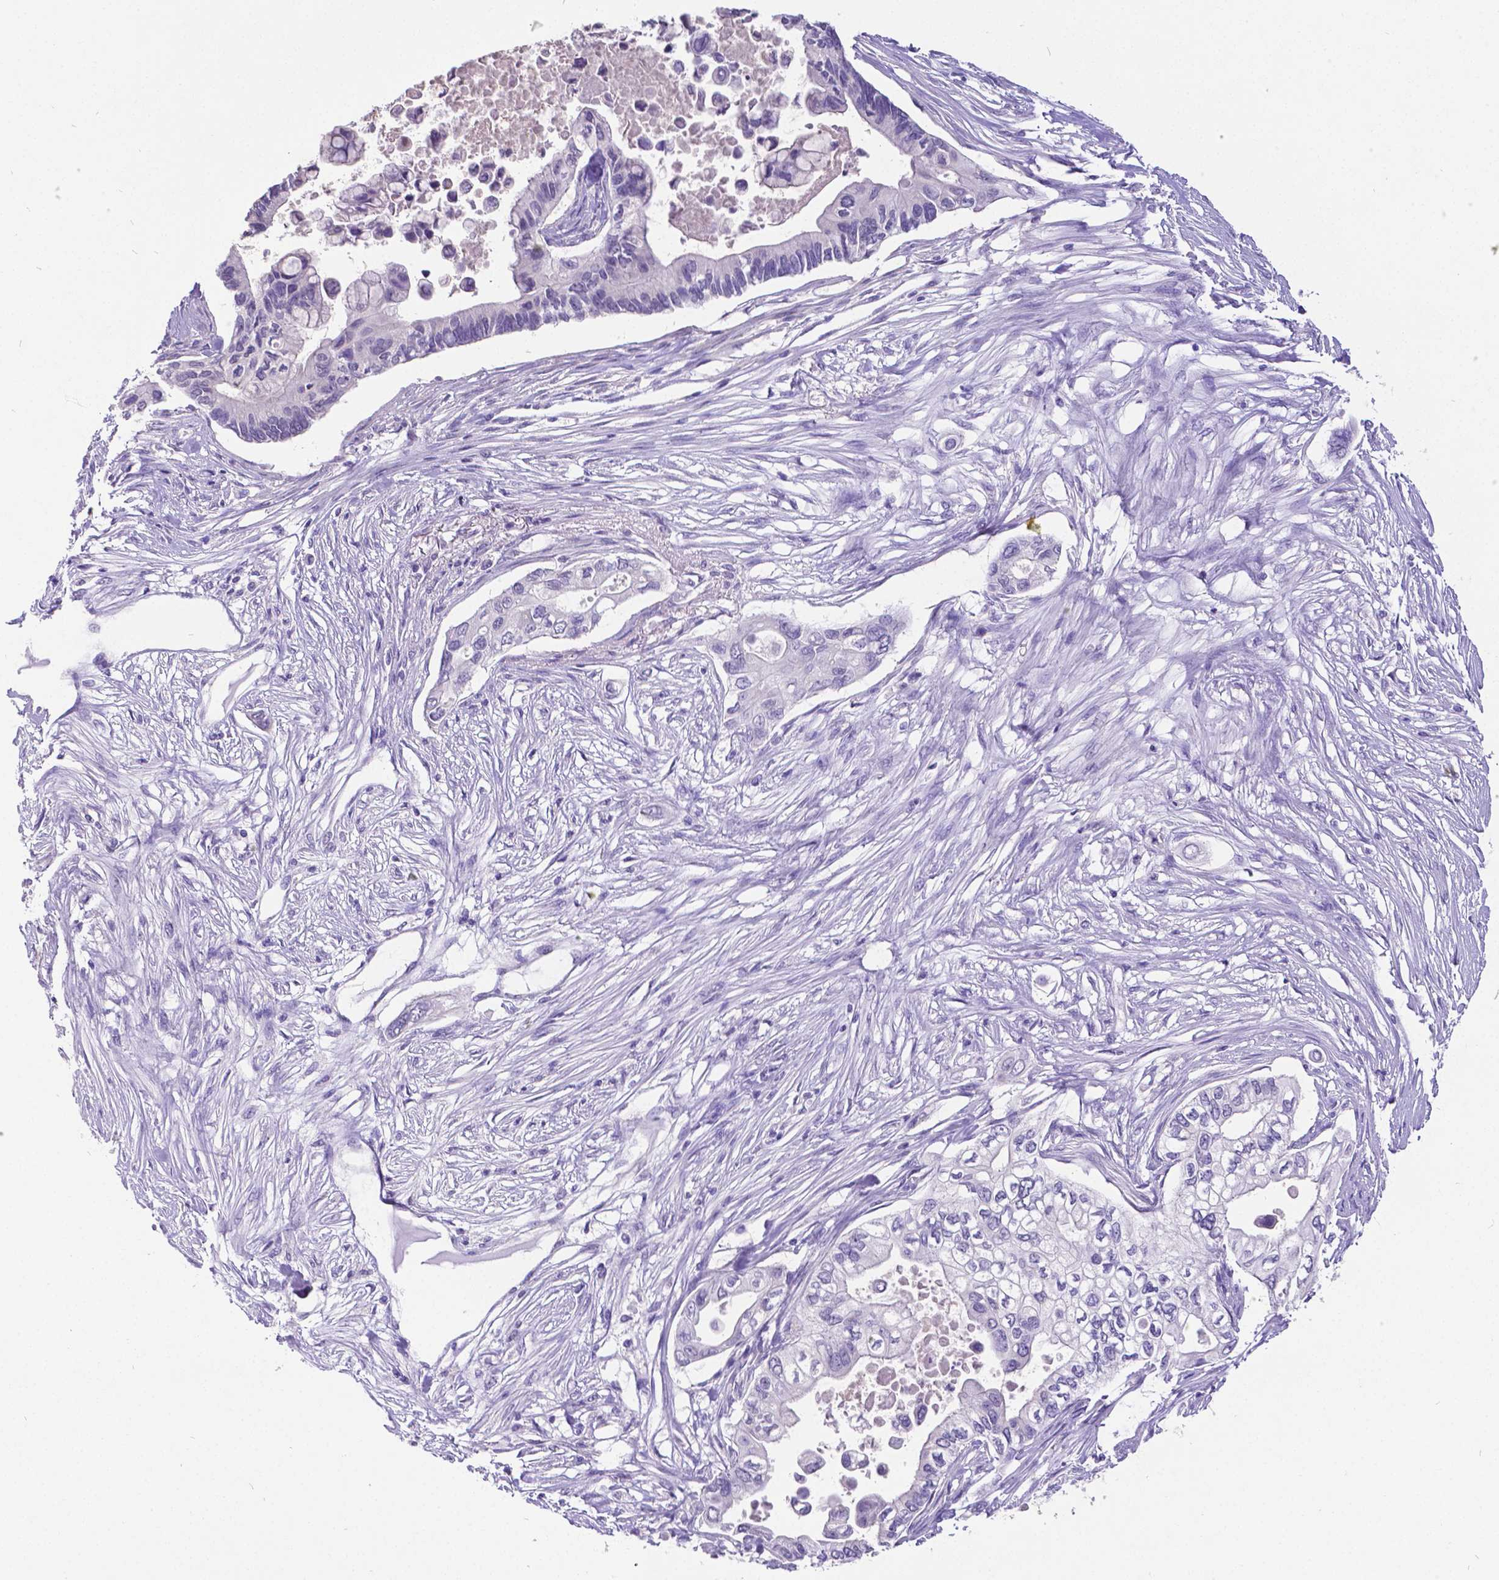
{"staining": {"intensity": "negative", "quantity": "none", "location": "none"}, "tissue": "pancreatic cancer", "cell_type": "Tumor cells", "image_type": "cancer", "snomed": [{"axis": "morphology", "description": "Adenocarcinoma, NOS"}, {"axis": "topography", "description": "Pancreas"}], "caption": "Tumor cells are negative for brown protein staining in pancreatic adenocarcinoma. (DAB (3,3'-diaminobenzidine) IHC, high magnification).", "gene": "SATB2", "patient": {"sex": "female", "age": 63}}